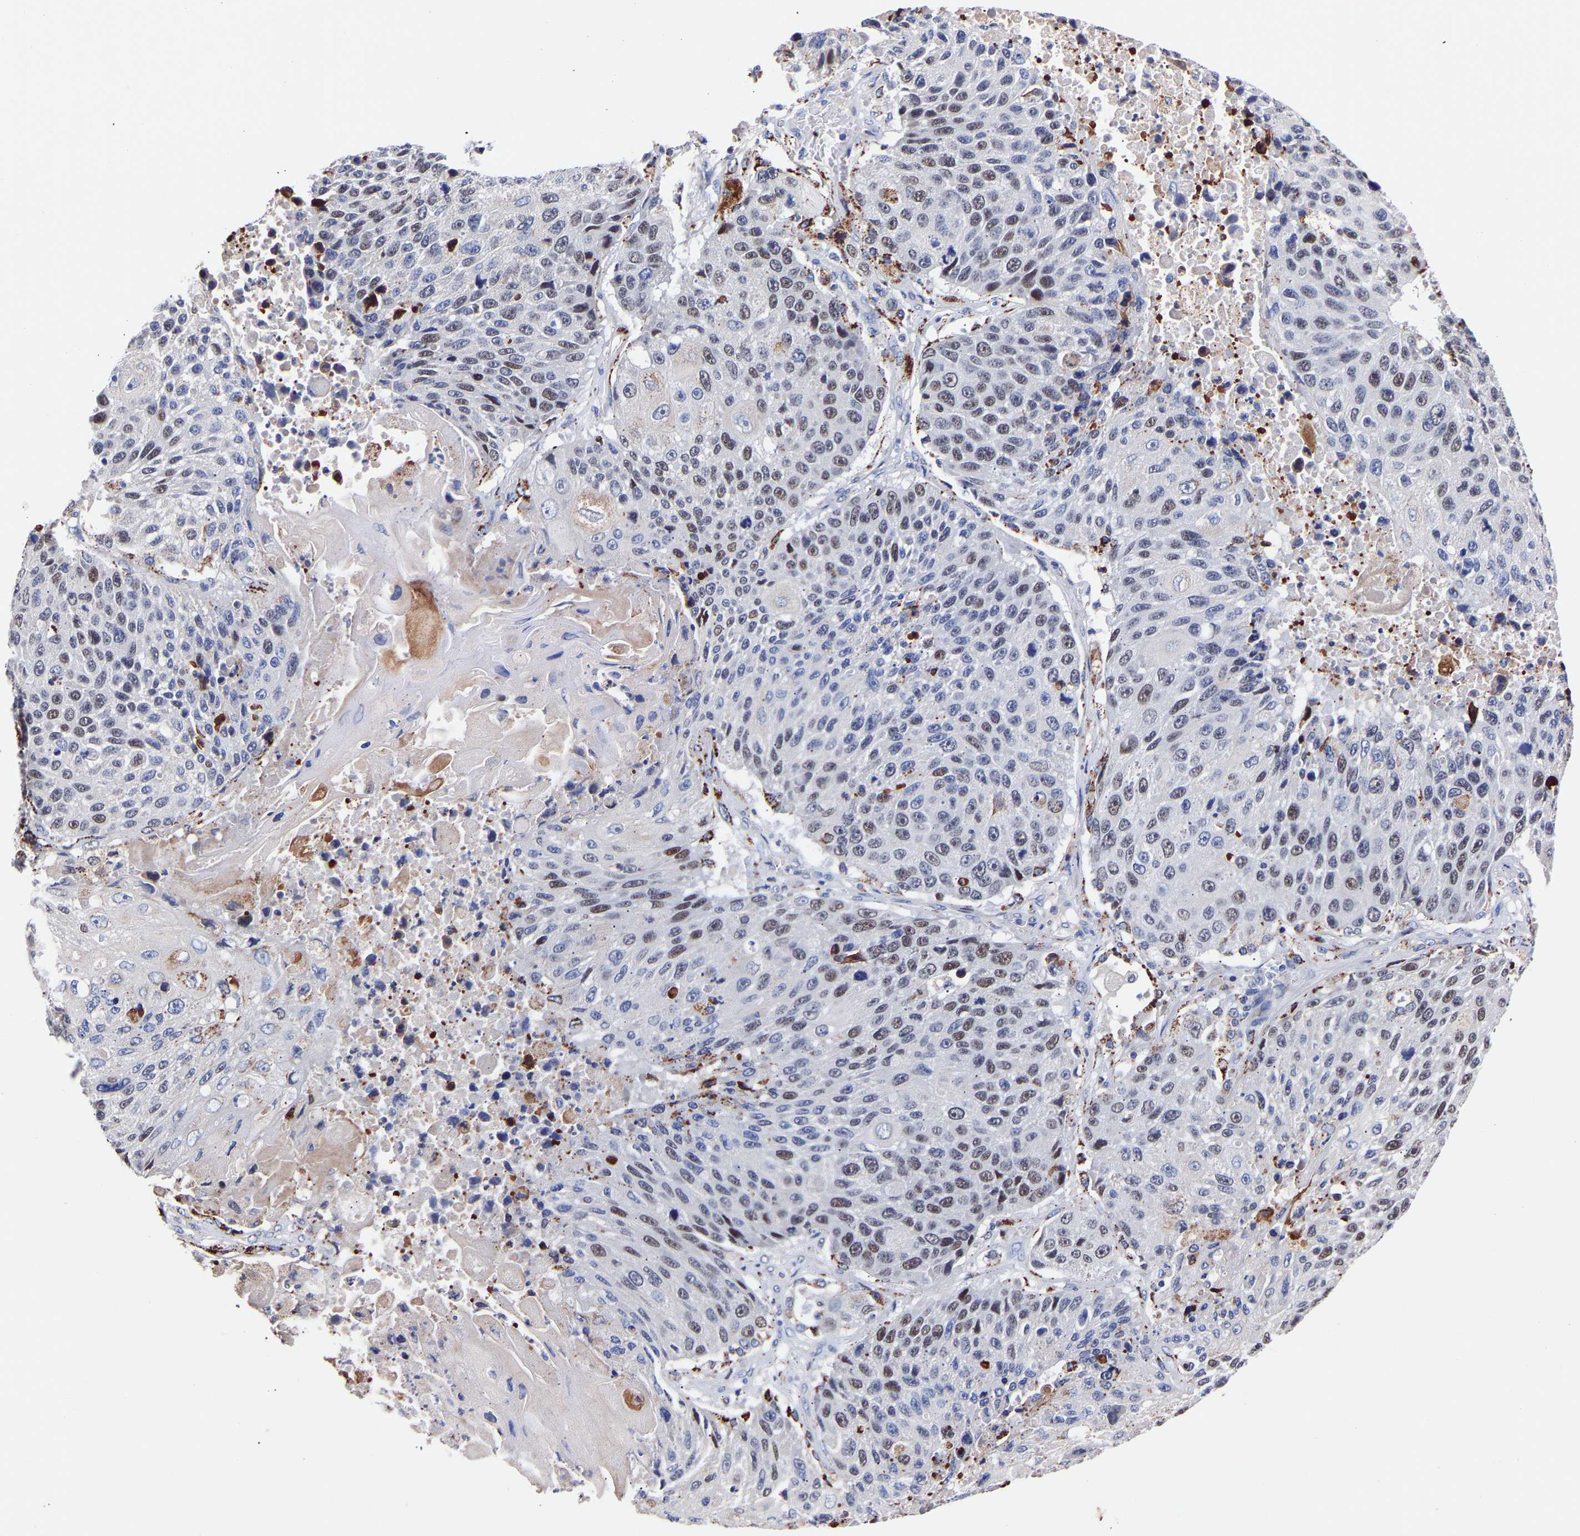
{"staining": {"intensity": "weak", "quantity": "25%-75%", "location": "nuclear"}, "tissue": "lung cancer", "cell_type": "Tumor cells", "image_type": "cancer", "snomed": [{"axis": "morphology", "description": "Squamous cell carcinoma, NOS"}, {"axis": "topography", "description": "Lung"}], "caption": "Protein analysis of lung squamous cell carcinoma tissue demonstrates weak nuclear positivity in approximately 25%-75% of tumor cells.", "gene": "SEM1", "patient": {"sex": "male", "age": 61}}